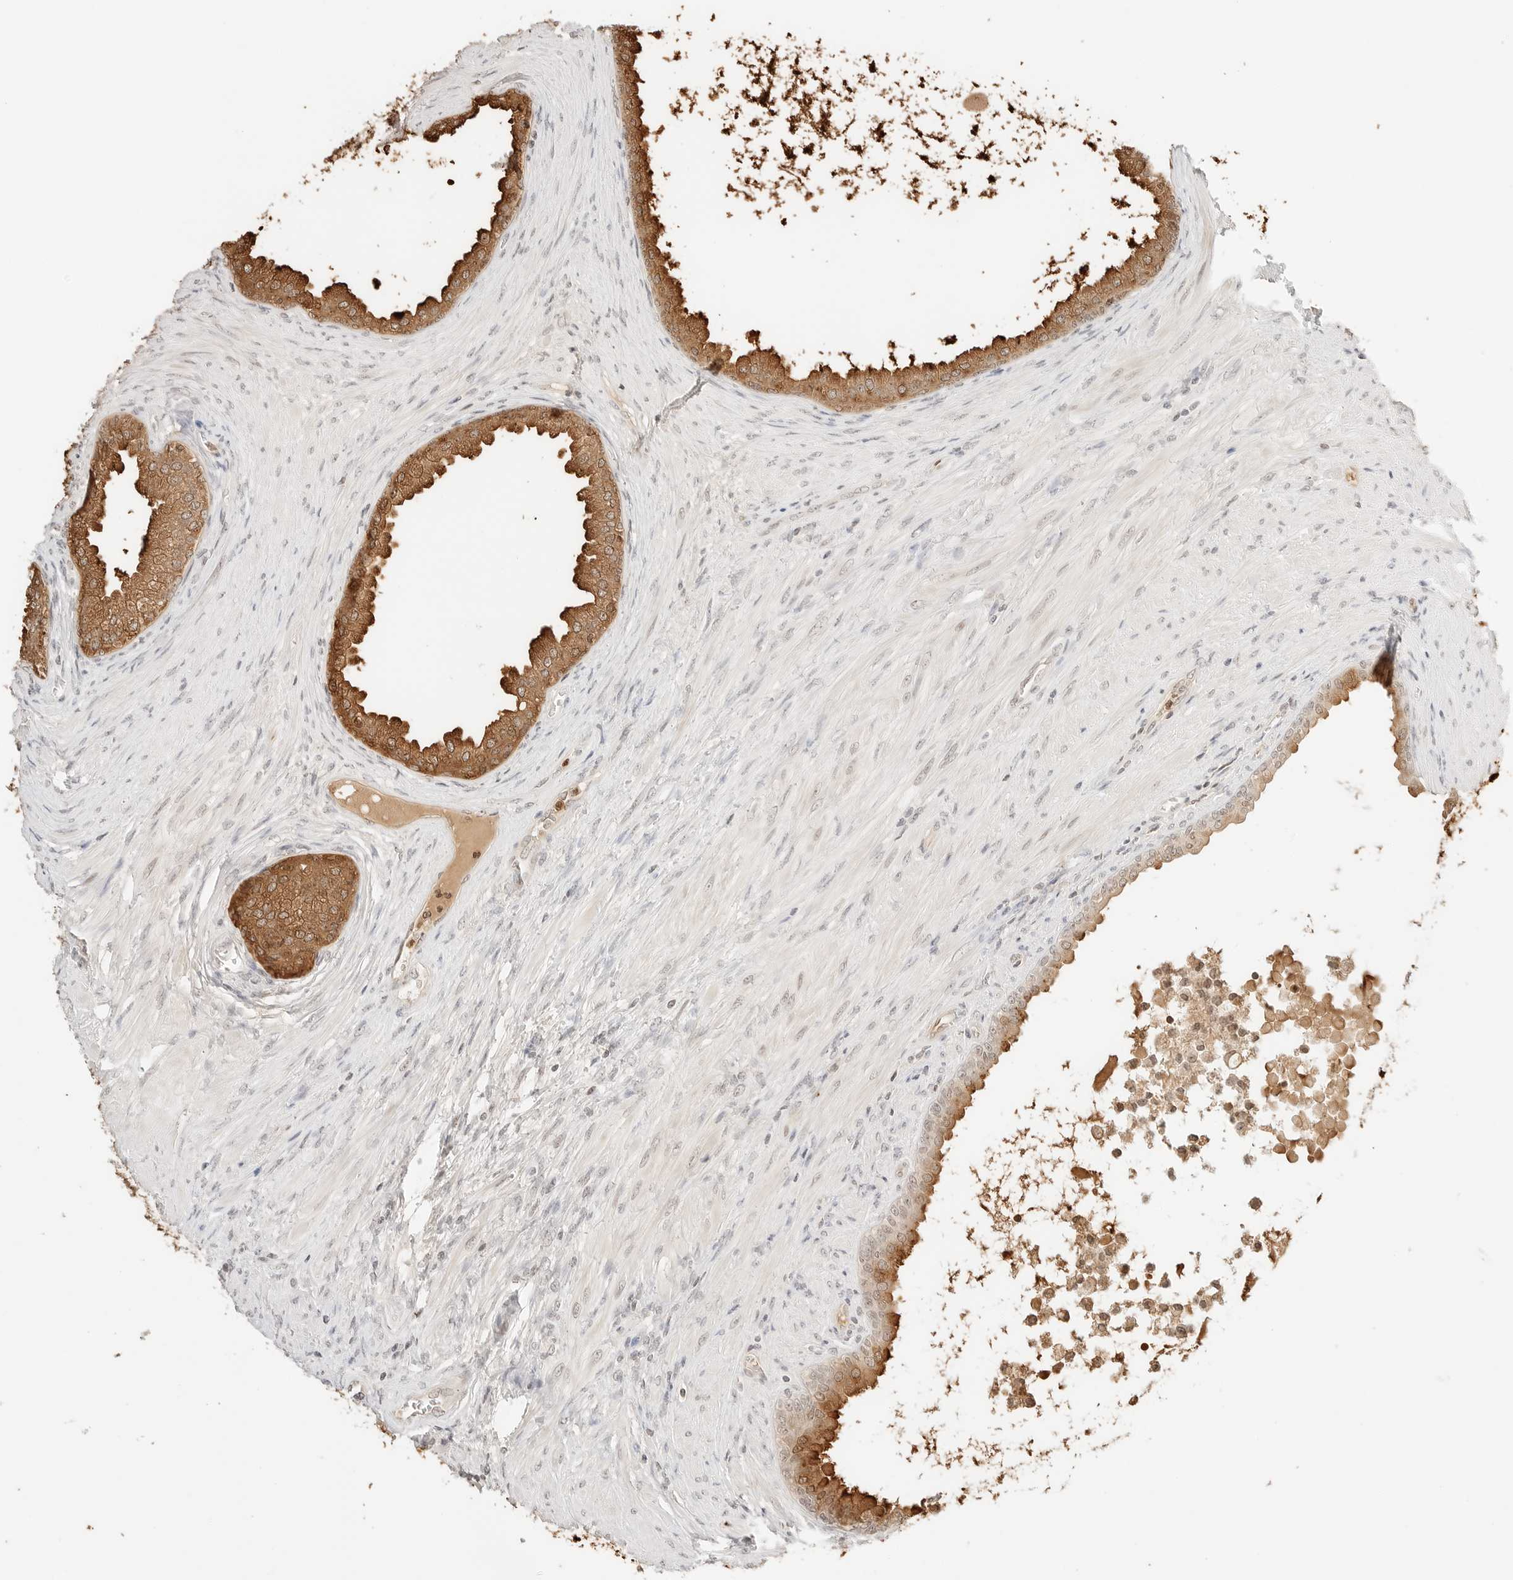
{"staining": {"intensity": "moderate", "quantity": ">75%", "location": "cytoplasmic/membranous"}, "tissue": "prostate cancer", "cell_type": "Tumor cells", "image_type": "cancer", "snomed": [{"axis": "morphology", "description": "Normal tissue, NOS"}, {"axis": "morphology", "description": "Adenocarcinoma, Low grade"}, {"axis": "topography", "description": "Prostate"}, {"axis": "topography", "description": "Peripheral nerve tissue"}], "caption": "Prostate cancer stained with DAB (3,3'-diaminobenzidine) immunohistochemistry (IHC) shows medium levels of moderate cytoplasmic/membranous positivity in about >75% of tumor cells.", "gene": "RPS6KL1", "patient": {"sex": "male", "age": 71}}